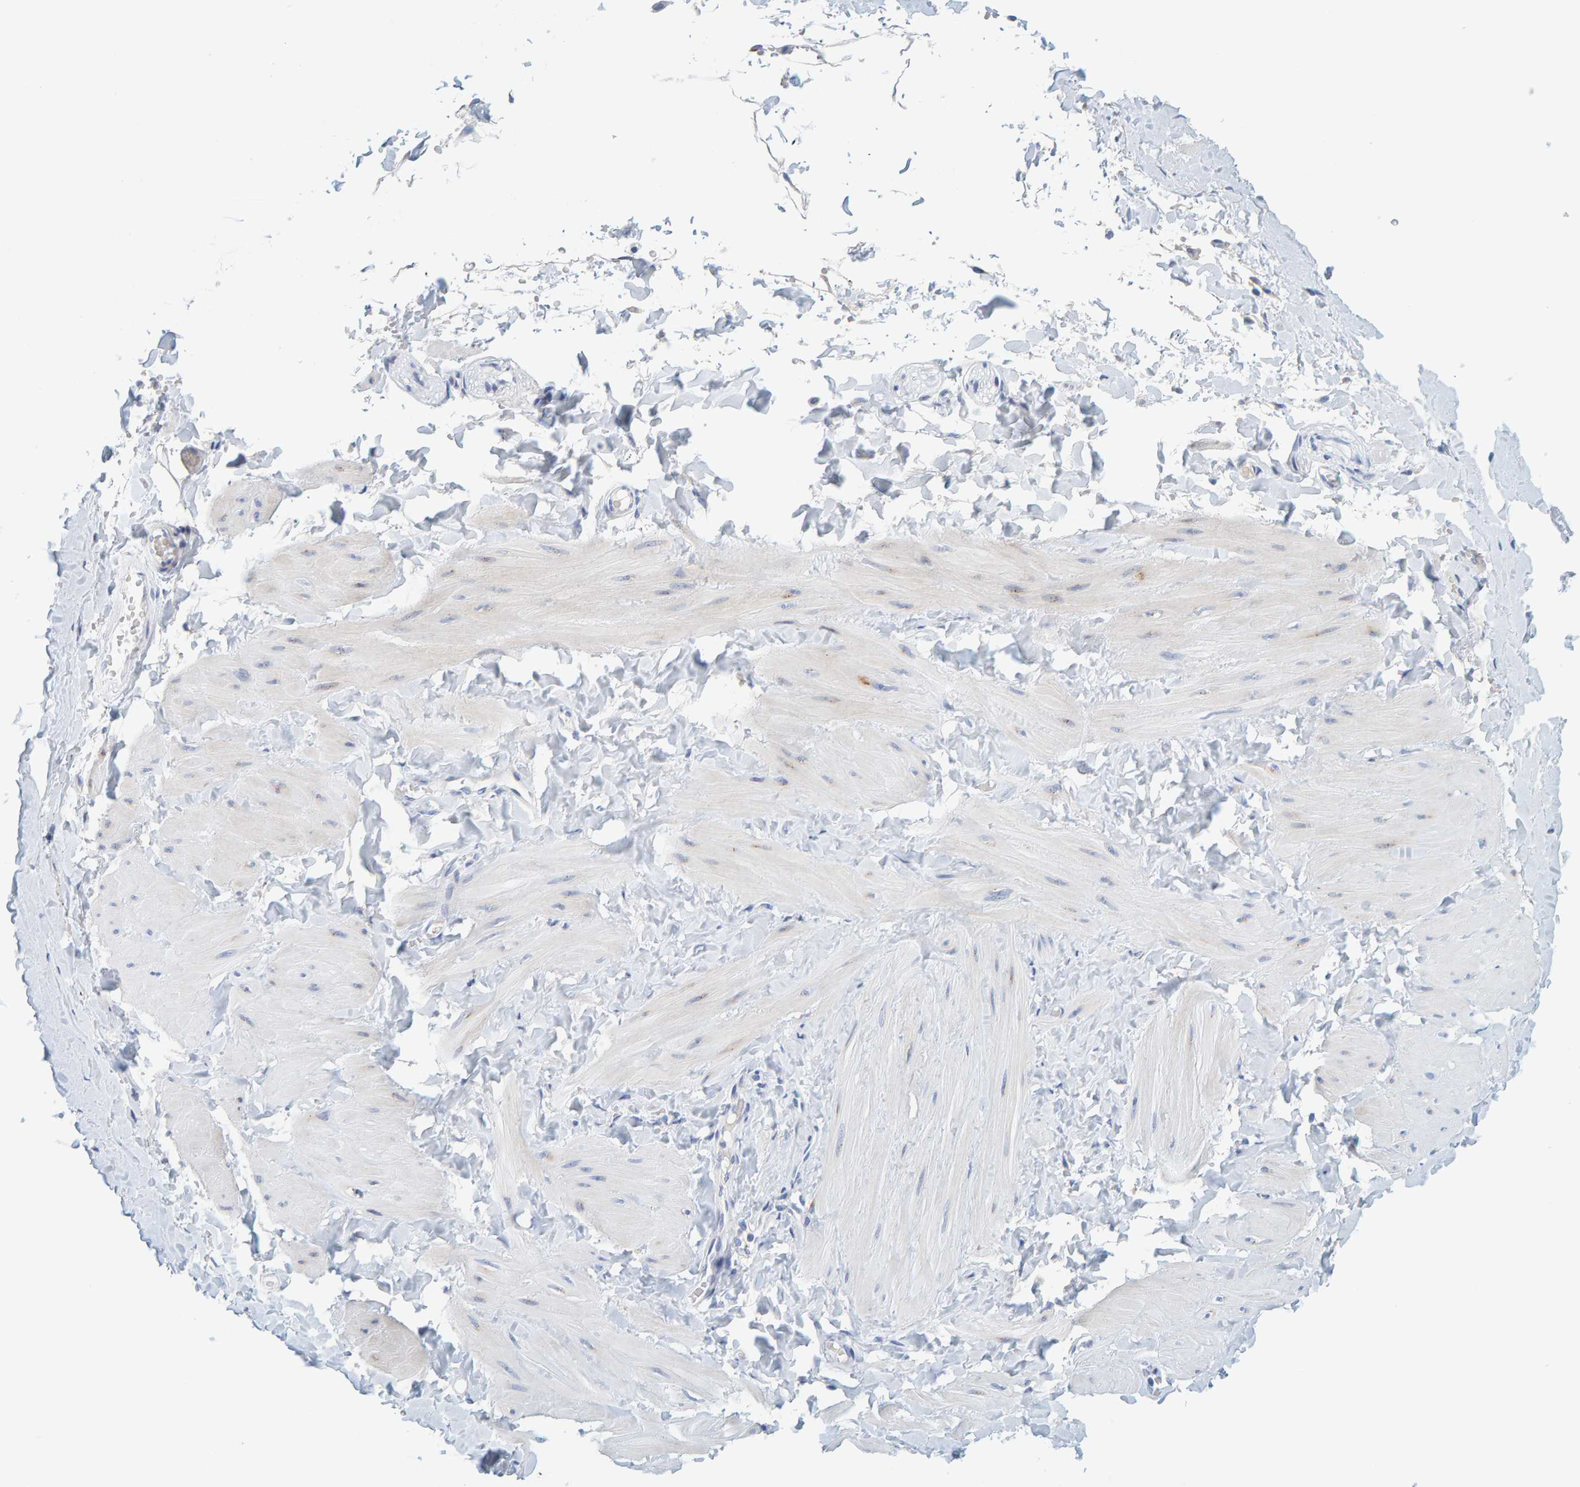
{"staining": {"intensity": "negative", "quantity": "none", "location": "none"}, "tissue": "adipose tissue", "cell_type": "Adipocytes", "image_type": "normal", "snomed": [{"axis": "morphology", "description": "Normal tissue, NOS"}, {"axis": "topography", "description": "Adipose tissue"}, {"axis": "topography", "description": "Vascular tissue"}, {"axis": "topography", "description": "Peripheral nerve tissue"}], "caption": "Human adipose tissue stained for a protein using immunohistochemistry shows no positivity in adipocytes.", "gene": "MOG", "patient": {"sex": "male", "age": 25}}